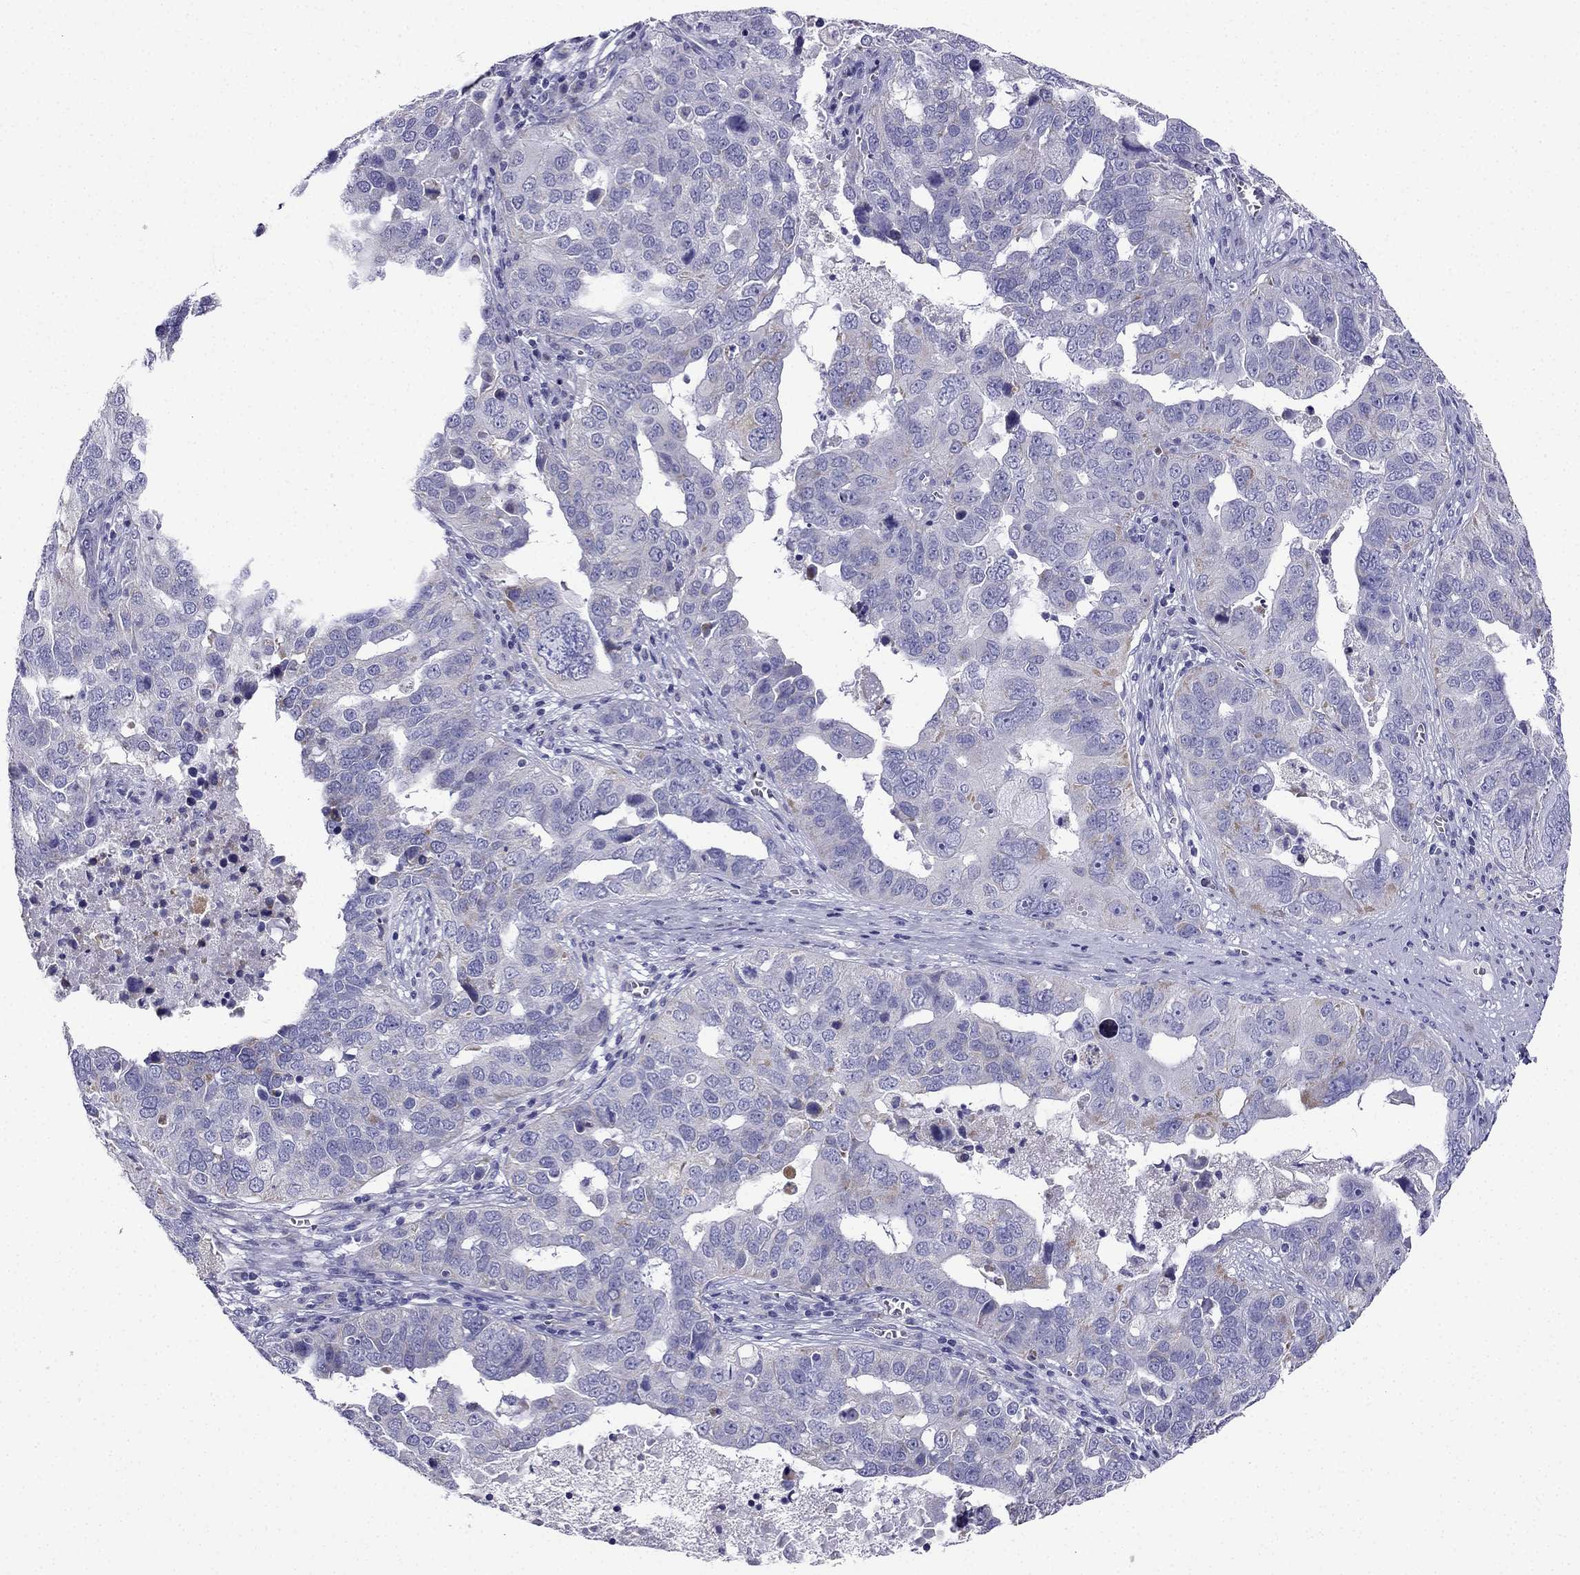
{"staining": {"intensity": "negative", "quantity": "none", "location": "none"}, "tissue": "ovarian cancer", "cell_type": "Tumor cells", "image_type": "cancer", "snomed": [{"axis": "morphology", "description": "Carcinoma, endometroid"}, {"axis": "topography", "description": "Soft tissue"}, {"axis": "topography", "description": "Ovary"}], "caption": "There is no significant staining in tumor cells of ovarian cancer (endometroid carcinoma).", "gene": "KIF5A", "patient": {"sex": "female", "age": 52}}